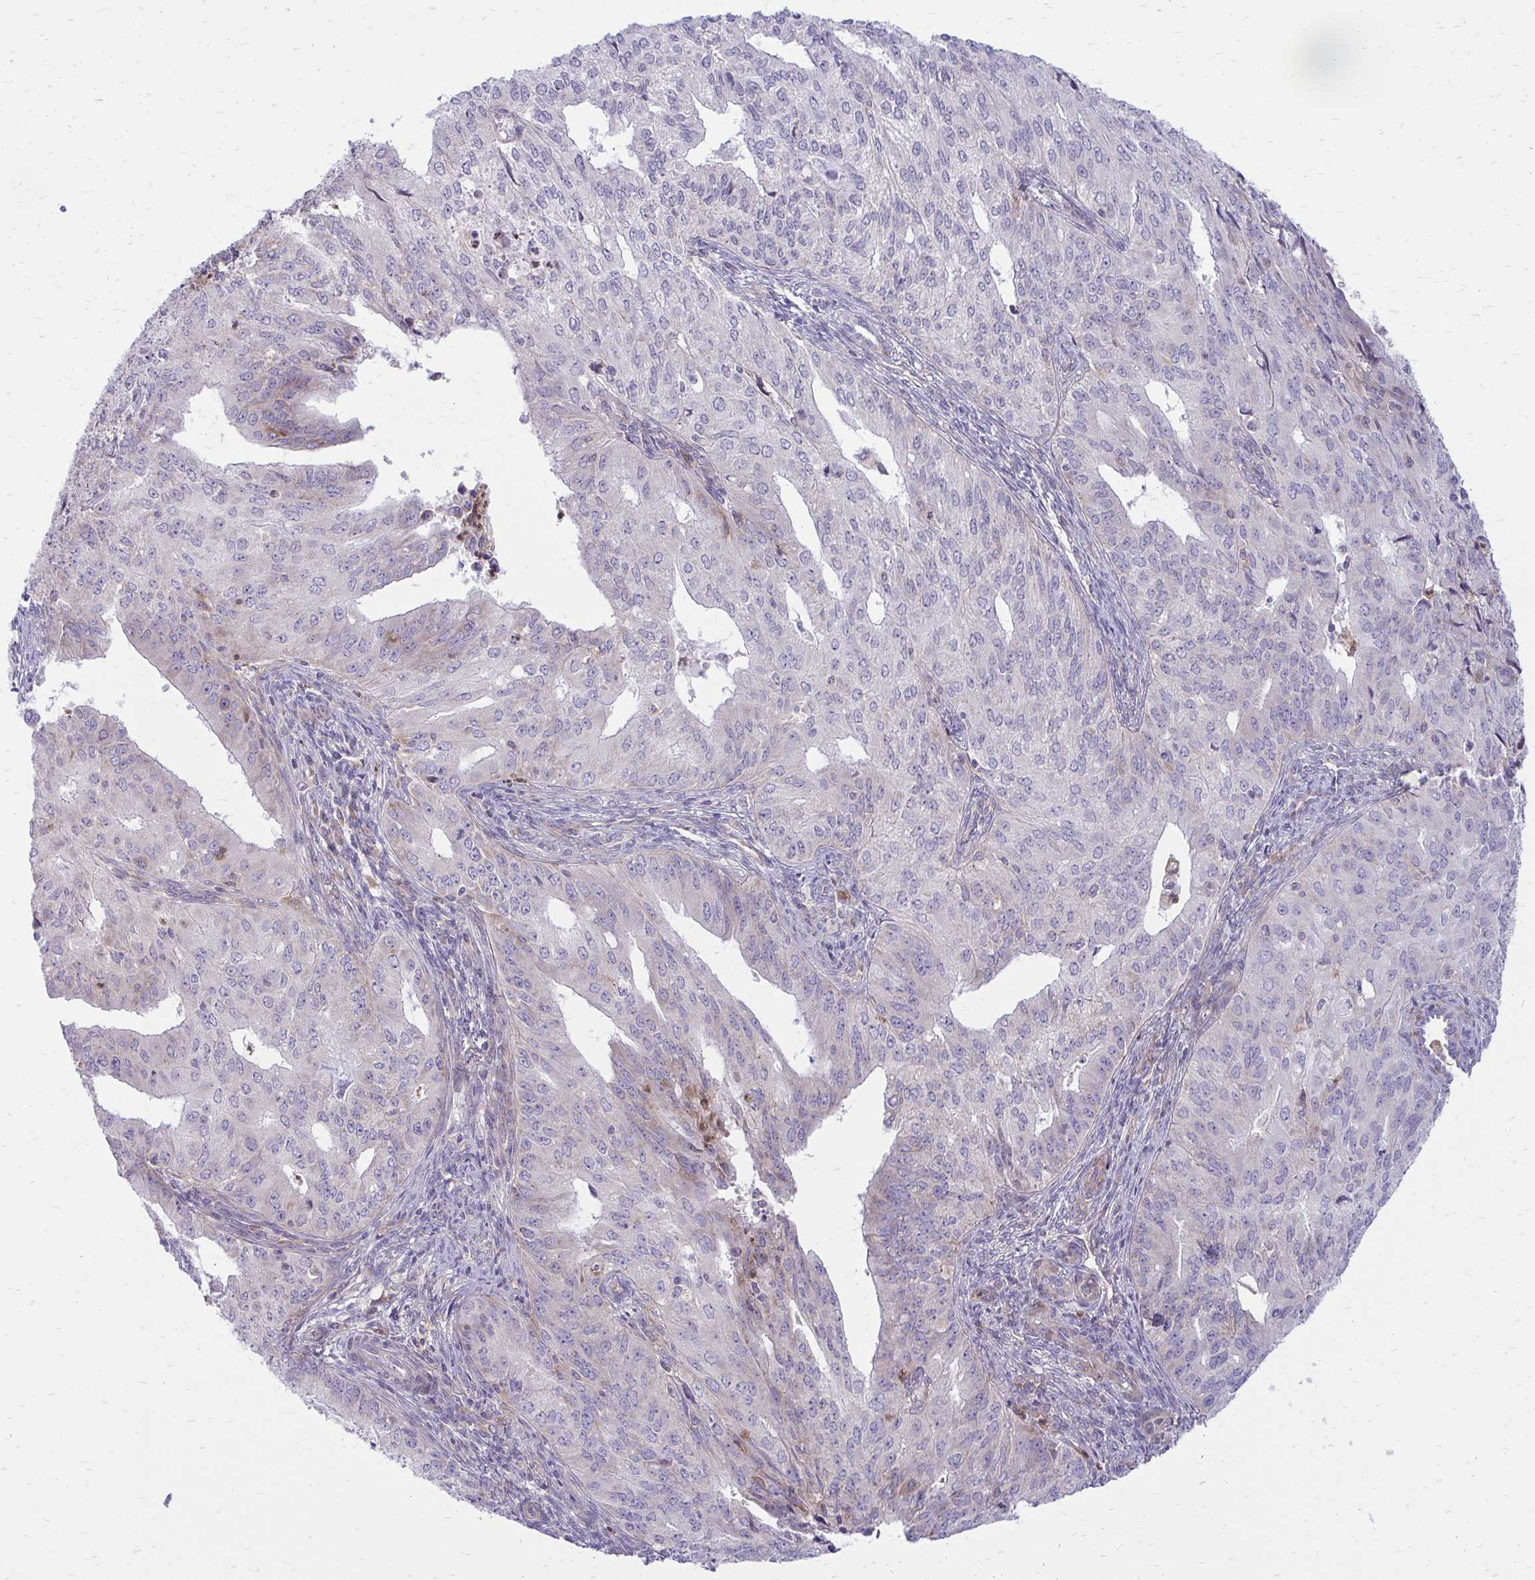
{"staining": {"intensity": "negative", "quantity": "none", "location": "none"}, "tissue": "endometrial cancer", "cell_type": "Tumor cells", "image_type": "cancer", "snomed": [{"axis": "morphology", "description": "Adenocarcinoma, NOS"}, {"axis": "topography", "description": "Endometrium"}], "caption": "High magnification brightfield microscopy of endometrial cancer stained with DAB (brown) and counterstained with hematoxylin (blue): tumor cells show no significant positivity.", "gene": "ASAP1", "patient": {"sex": "female", "age": 50}}